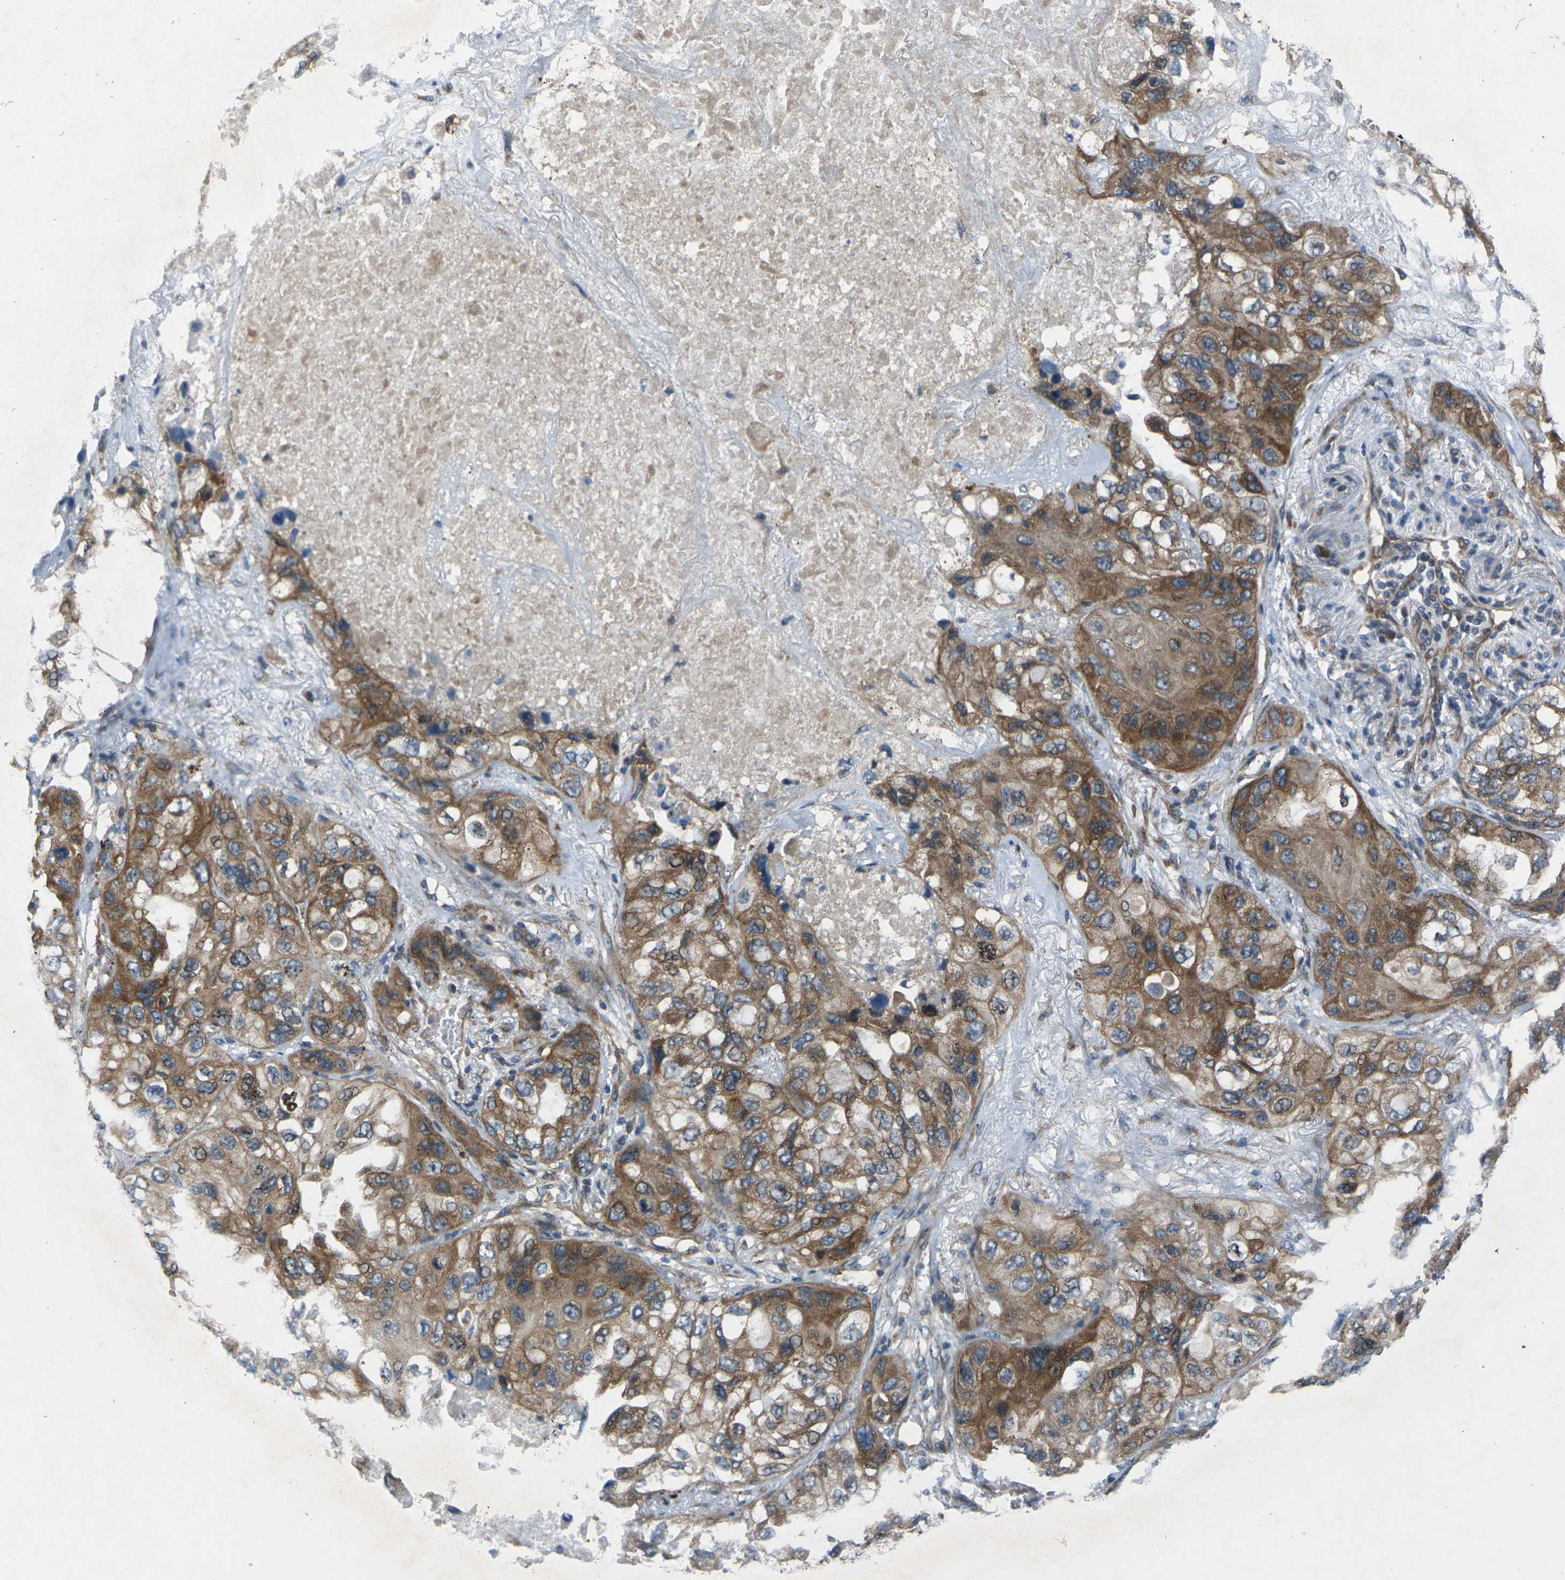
{"staining": {"intensity": "moderate", "quantity": ">75%", "location": "cytoplasmic/membranous"}, "tissue": "lung cancer", "cell_type": "Tumor cells", "image_type": "cancer", "snomed": [{"axis": "morphology", "description": "Squamous cell carcinoma, NOS"}, {"axis": "topography", "description": "Lung"}], "caption": "Immunohistochemistry photomicrograph of neoplastic tissue: lung squamous cell carcinoma stained using immunohistochemistry demonstrates medium levels of moderate protein expression localized specifically in the cytoplasmic/membranous of tumor cells, appearing as a cytoplasmic/membranous brown color.", "gene": "EDNRA", "patient": {"sex": "female", "age": 73}}